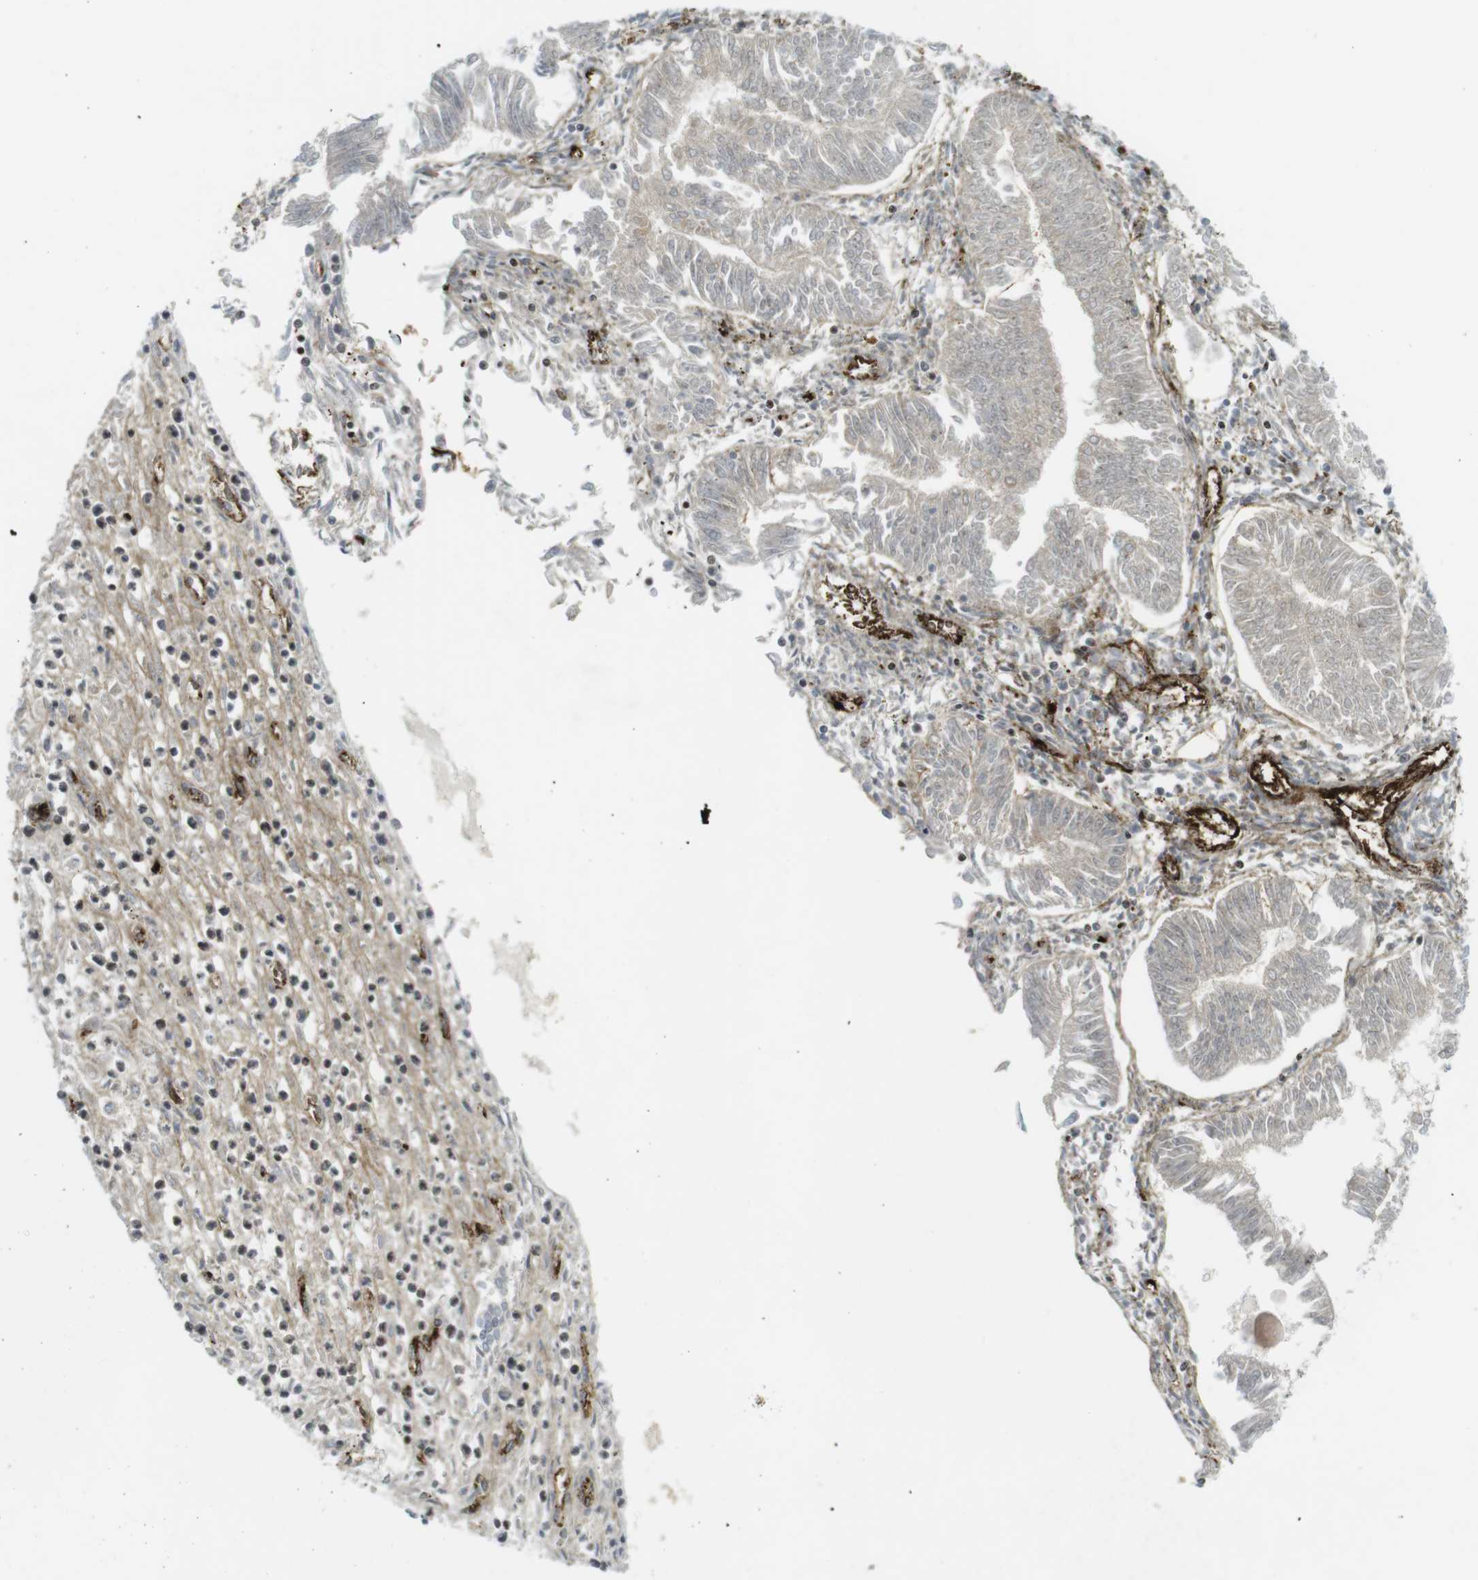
{"staining": {"intensity": "weak", "quantity": ">75%", "location": "nuclear"}, "tissue": "endometrial cancer", "cell_type": "Tumor cells", "image_type": "cancer", "snomed": [{"axis": "morphology", "description": "Adenocarcinoma, NOS"}, {"axis": "topography", "description": "Endometrium"}], "caption": "About >75% of tumor cells in human endometrial cancer show weak nuclear protein staining as visualized by brown immunohistochemical staining.", "gene": "PPP1R13B", "patient": {"sex": "female", "age": 53}}